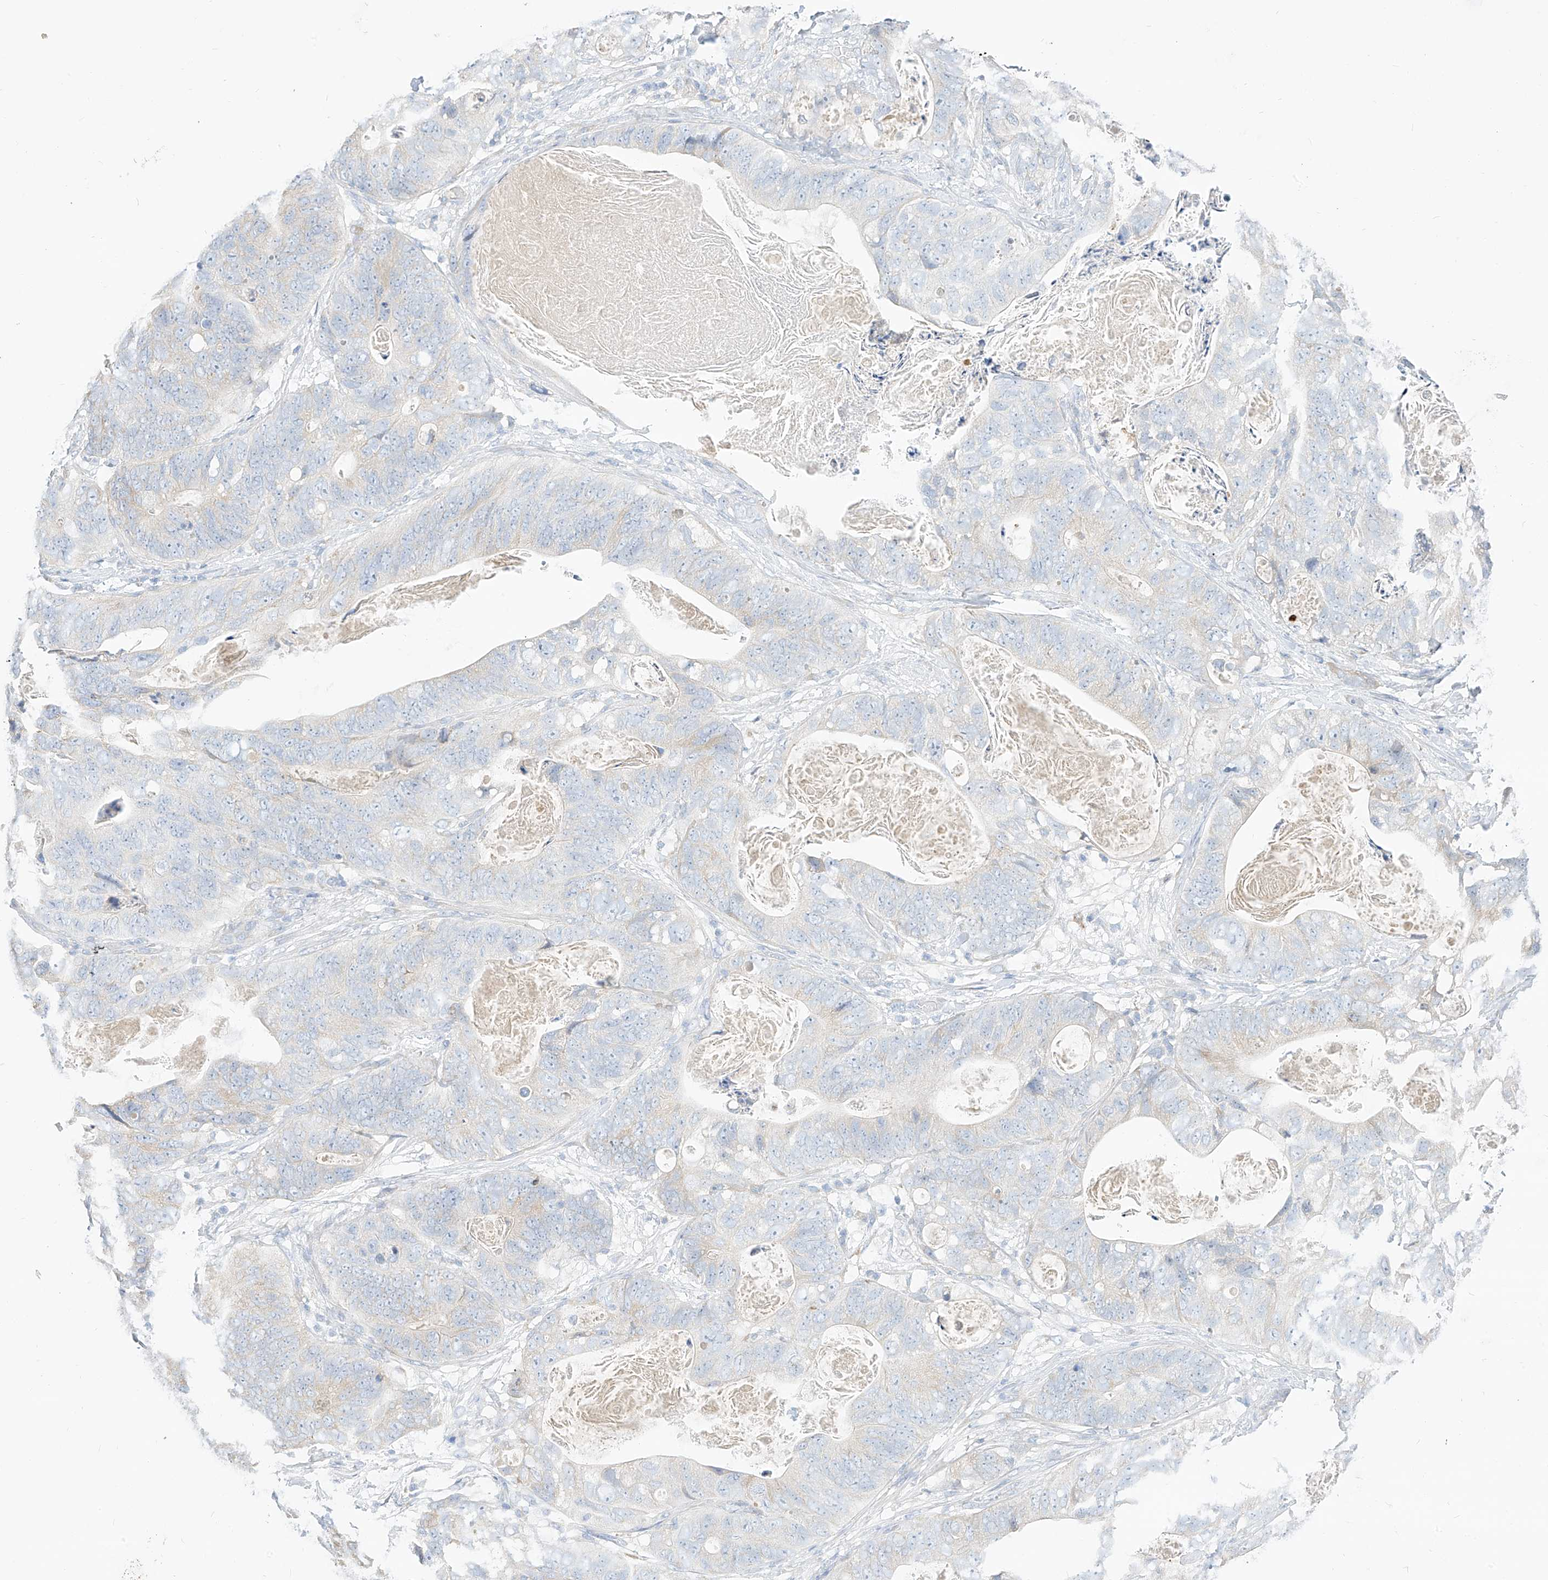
{"staining": {"intensity": "negative", "quantity": "none", "location": "none"}, "tissue": "stomach cancer", "cell_type": "Tumor cells", "image_type": "cancer", "snomed": [{"axis": "morphology", "description": "Normal tissue, NOS"}, {"axis": "morphology", "description": "Adenocarcinoma, NOS"}, {"axis": "topography", "description": "Stomach"}], "caption": "There is no significant expression in tumor cells of adenocarcinoma (stomach).", "gene": "RASA2", "patient": {"sex": "female", "age": 89}}